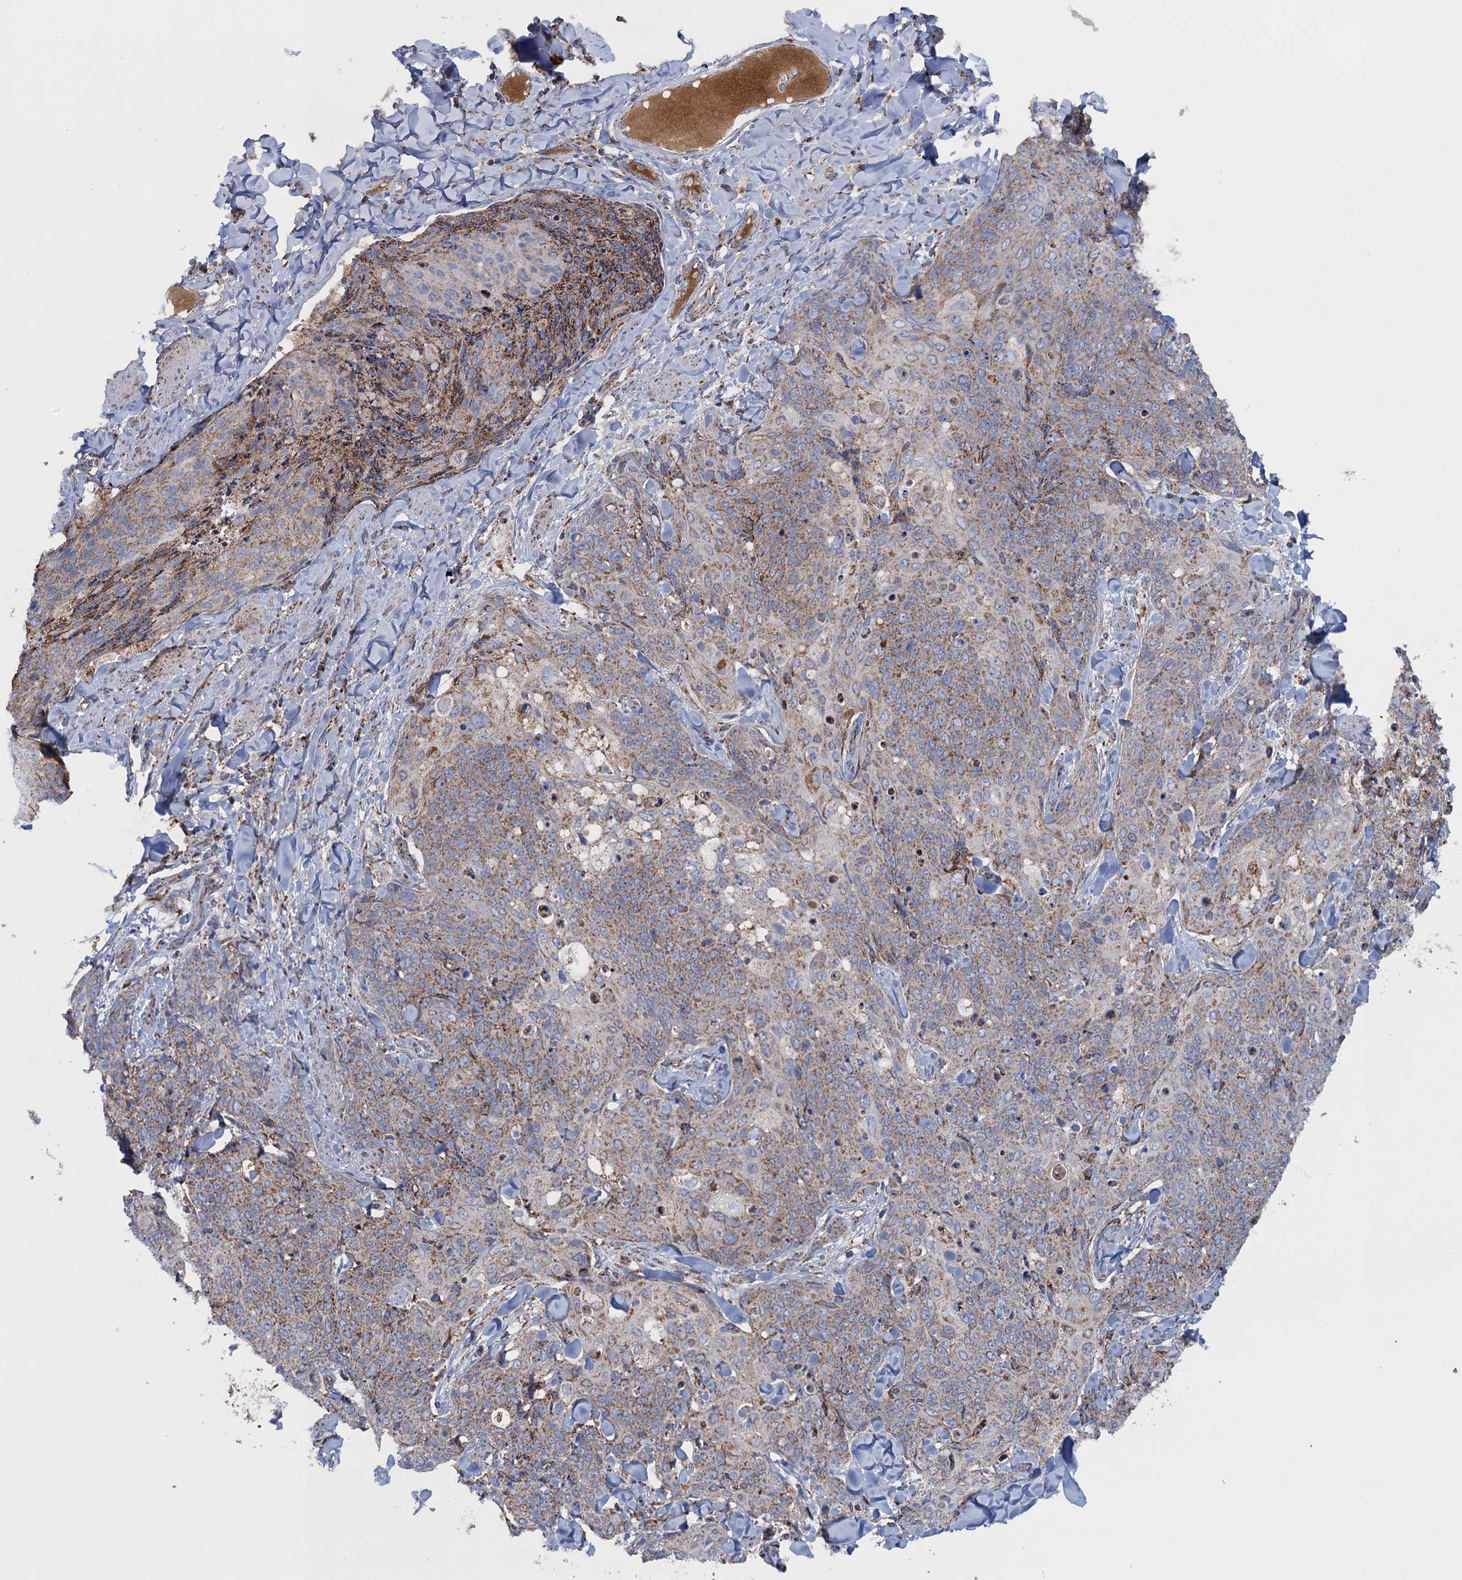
{"staining": {"intensity": "moderate", "quantity": ">75%", "location": "cytoplasmic/membranous"}, "tissue": "skin cancer", "cell_type": "Tumor cells", "image_type": "cancer", "snomed": [{"axis": "morphology", "description": "Squamous cell carcinoma, NOS"}, {"axis": "topography", "description": "Skin"}, {"axis": "topography", "description": "Vulva"}], "caption": "This micrograph exhibits squamous cell carcinoma (skin) stained with immunohistochemistry (IHC) to label a protein in brown. The cytoplasmic/membranous of tumor cells show moderate positivity for the protein. Nuclei are counter-stained blue.", "gene": "GTPBP3", "patient": {"sex": "female", "age": 85}}